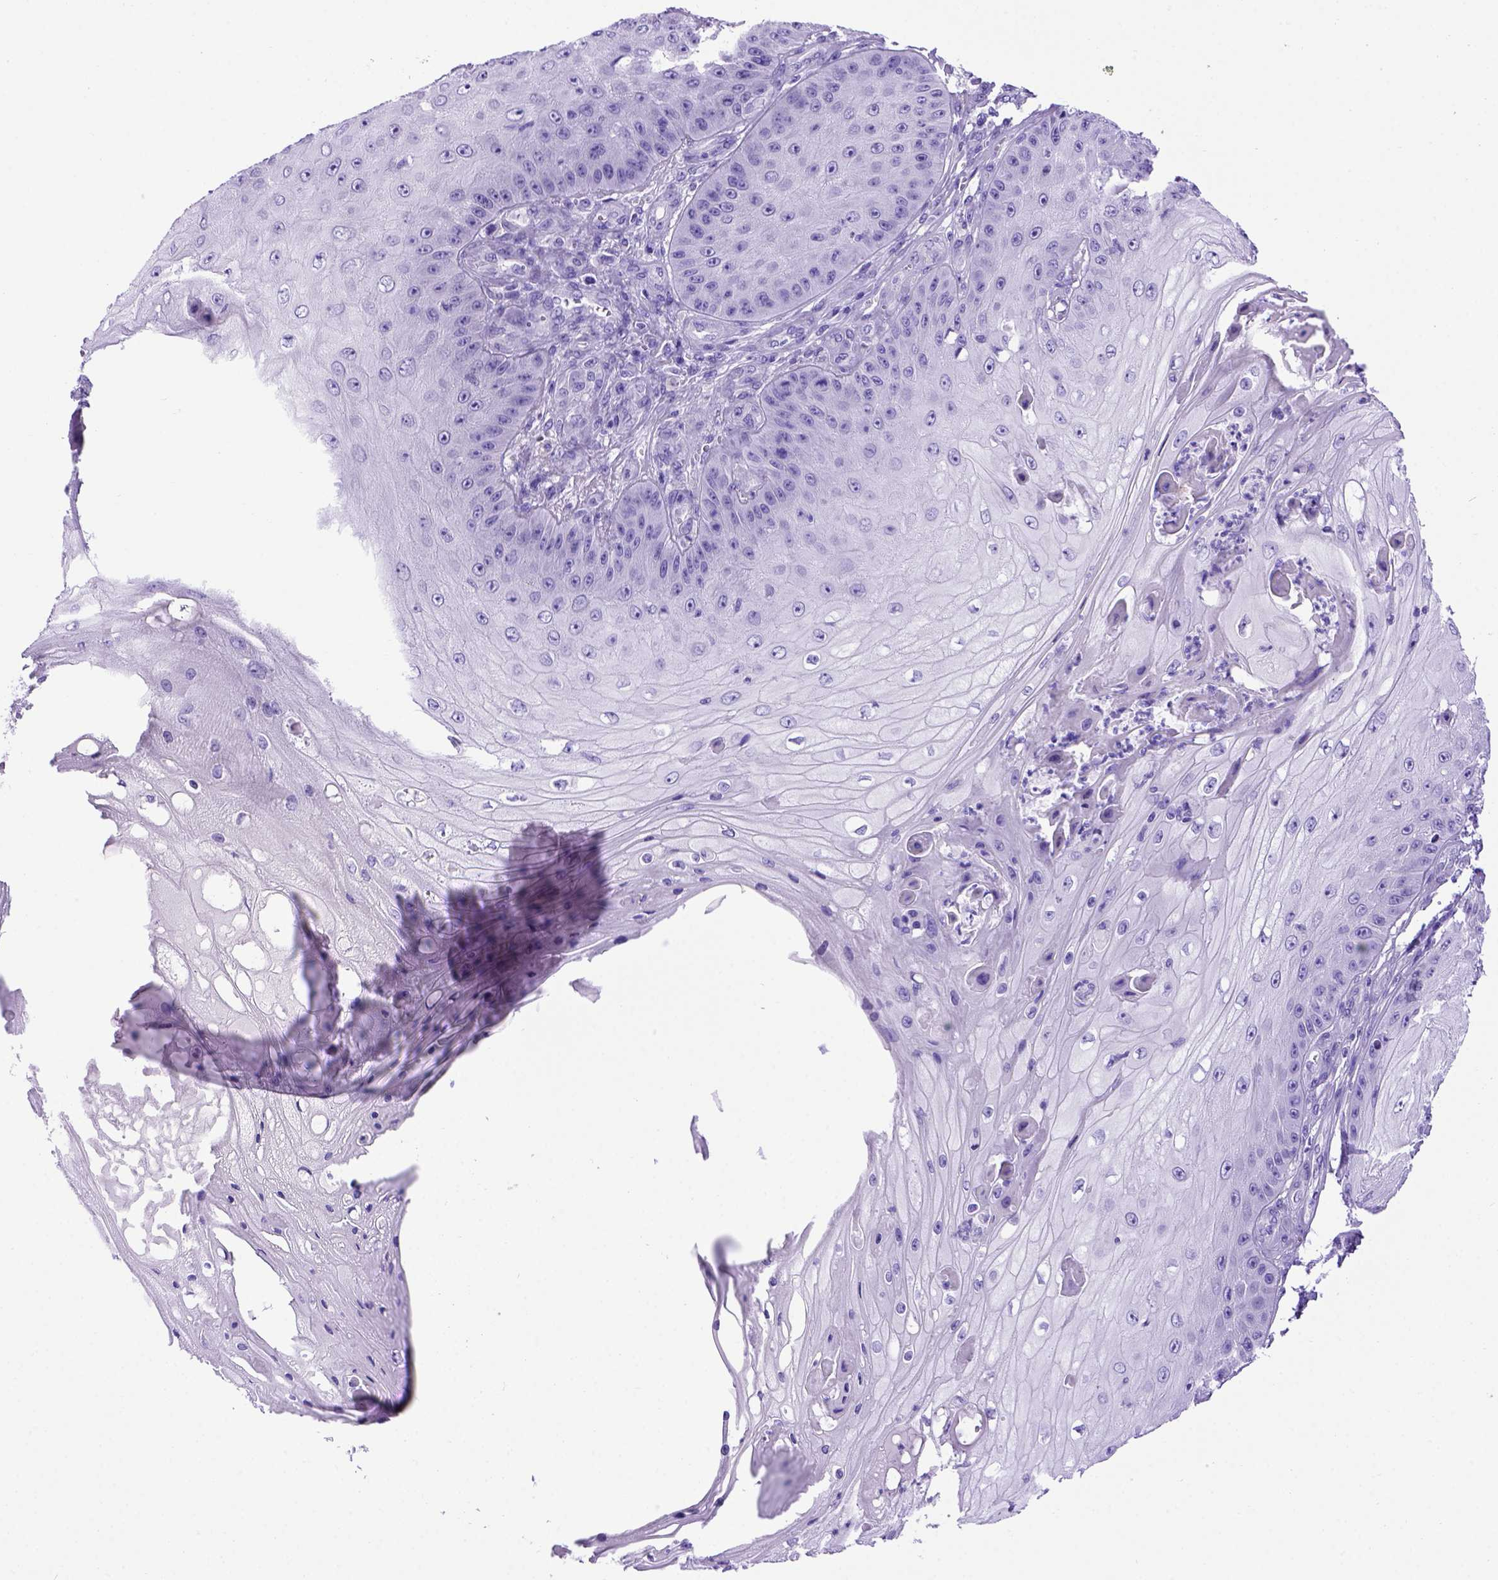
{"staining": {"intensity": "negative", "quantity": "none", "location": "none"}, "tissue": "skin cancer", "cell_type": "Tumor cells", "image_type": "cancer", "snomed": [{"axis": "morphology", "description": "Squamous cell carcinoma, NOS"}, {"axis": "topography", "description": "Skin"}], "caption": "IHC histopathology image of human squamous cell carcinoma (skin) stained for a protein (brown), which demonstrates no staining in tumor cells. (DAB (3,3'-diaminobenzidine) immunohistochemistry with hematoxylin counter stain).", "gene": "MEOX2", "patient": {"sex": "male", "age": 70}}